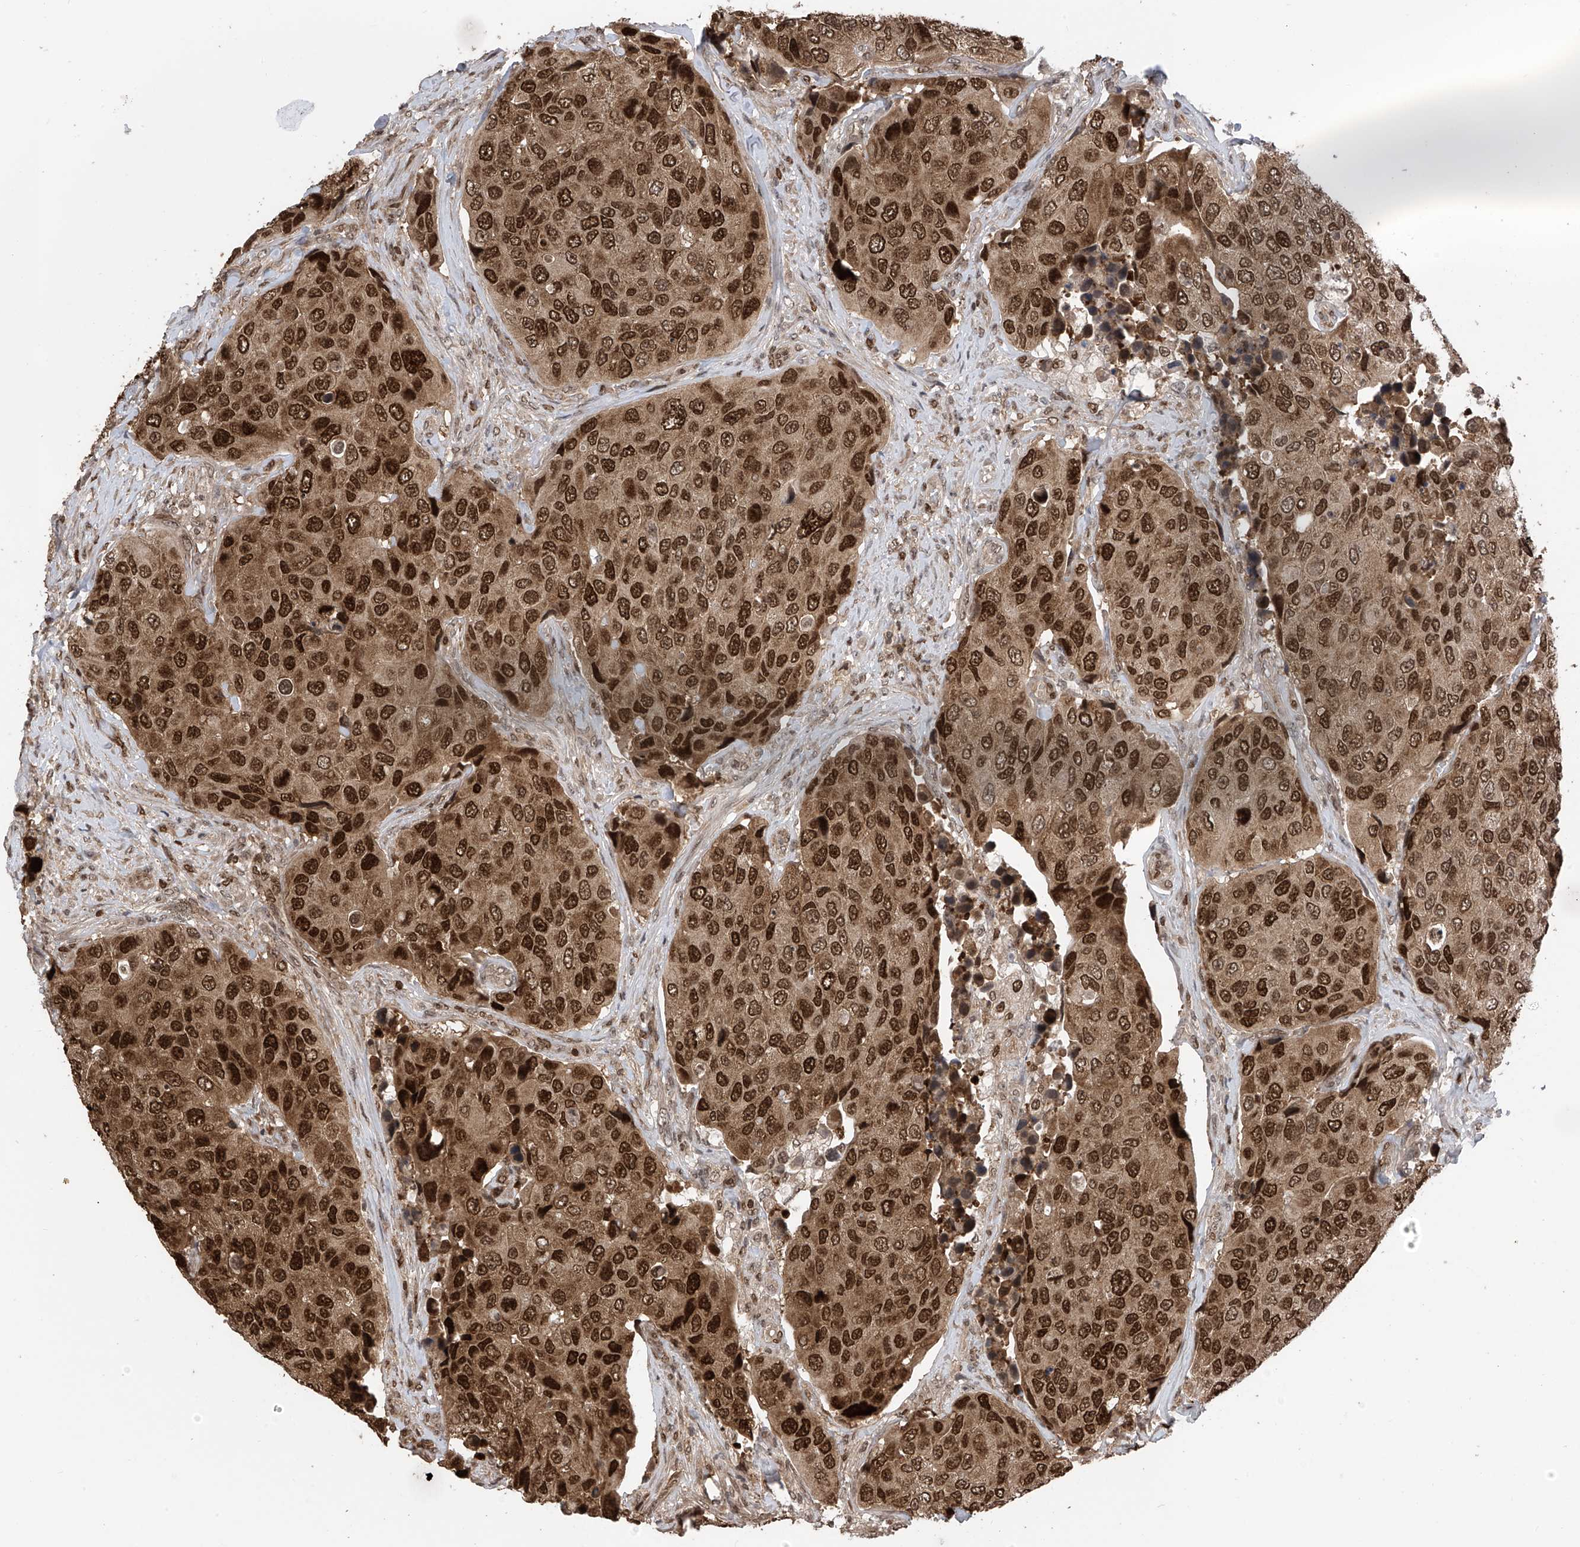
{"staining": {"intensity": "strong", "quantity": ">75%", "location": "nuclear"}, "tissue": "urothelial cancer", "cell_type": "Tumor cells", "image_type": "cancer", "snomed": [{"axis": "morphology", "description": "Urothelial carcinoma, High grade"}, {"axis": "topography", "description": "Urinary bladder"}], "caption": "Immunohistochemistry (IHC) (DAB (3,3'-diaminobenzidine)) staining of urothelial carcinoma (high-grade) exhibits strong nuclear protein expression in approximately >75% of tumor cells. The staining is performed using DAB (3,3'-diaminobenzidine) brown chromogen to label protein expression. The nuclei are counter-stained blue using hematoxylin.", "gene": "DNAJC9", "patient": {"sex": "male", "age": 74}}